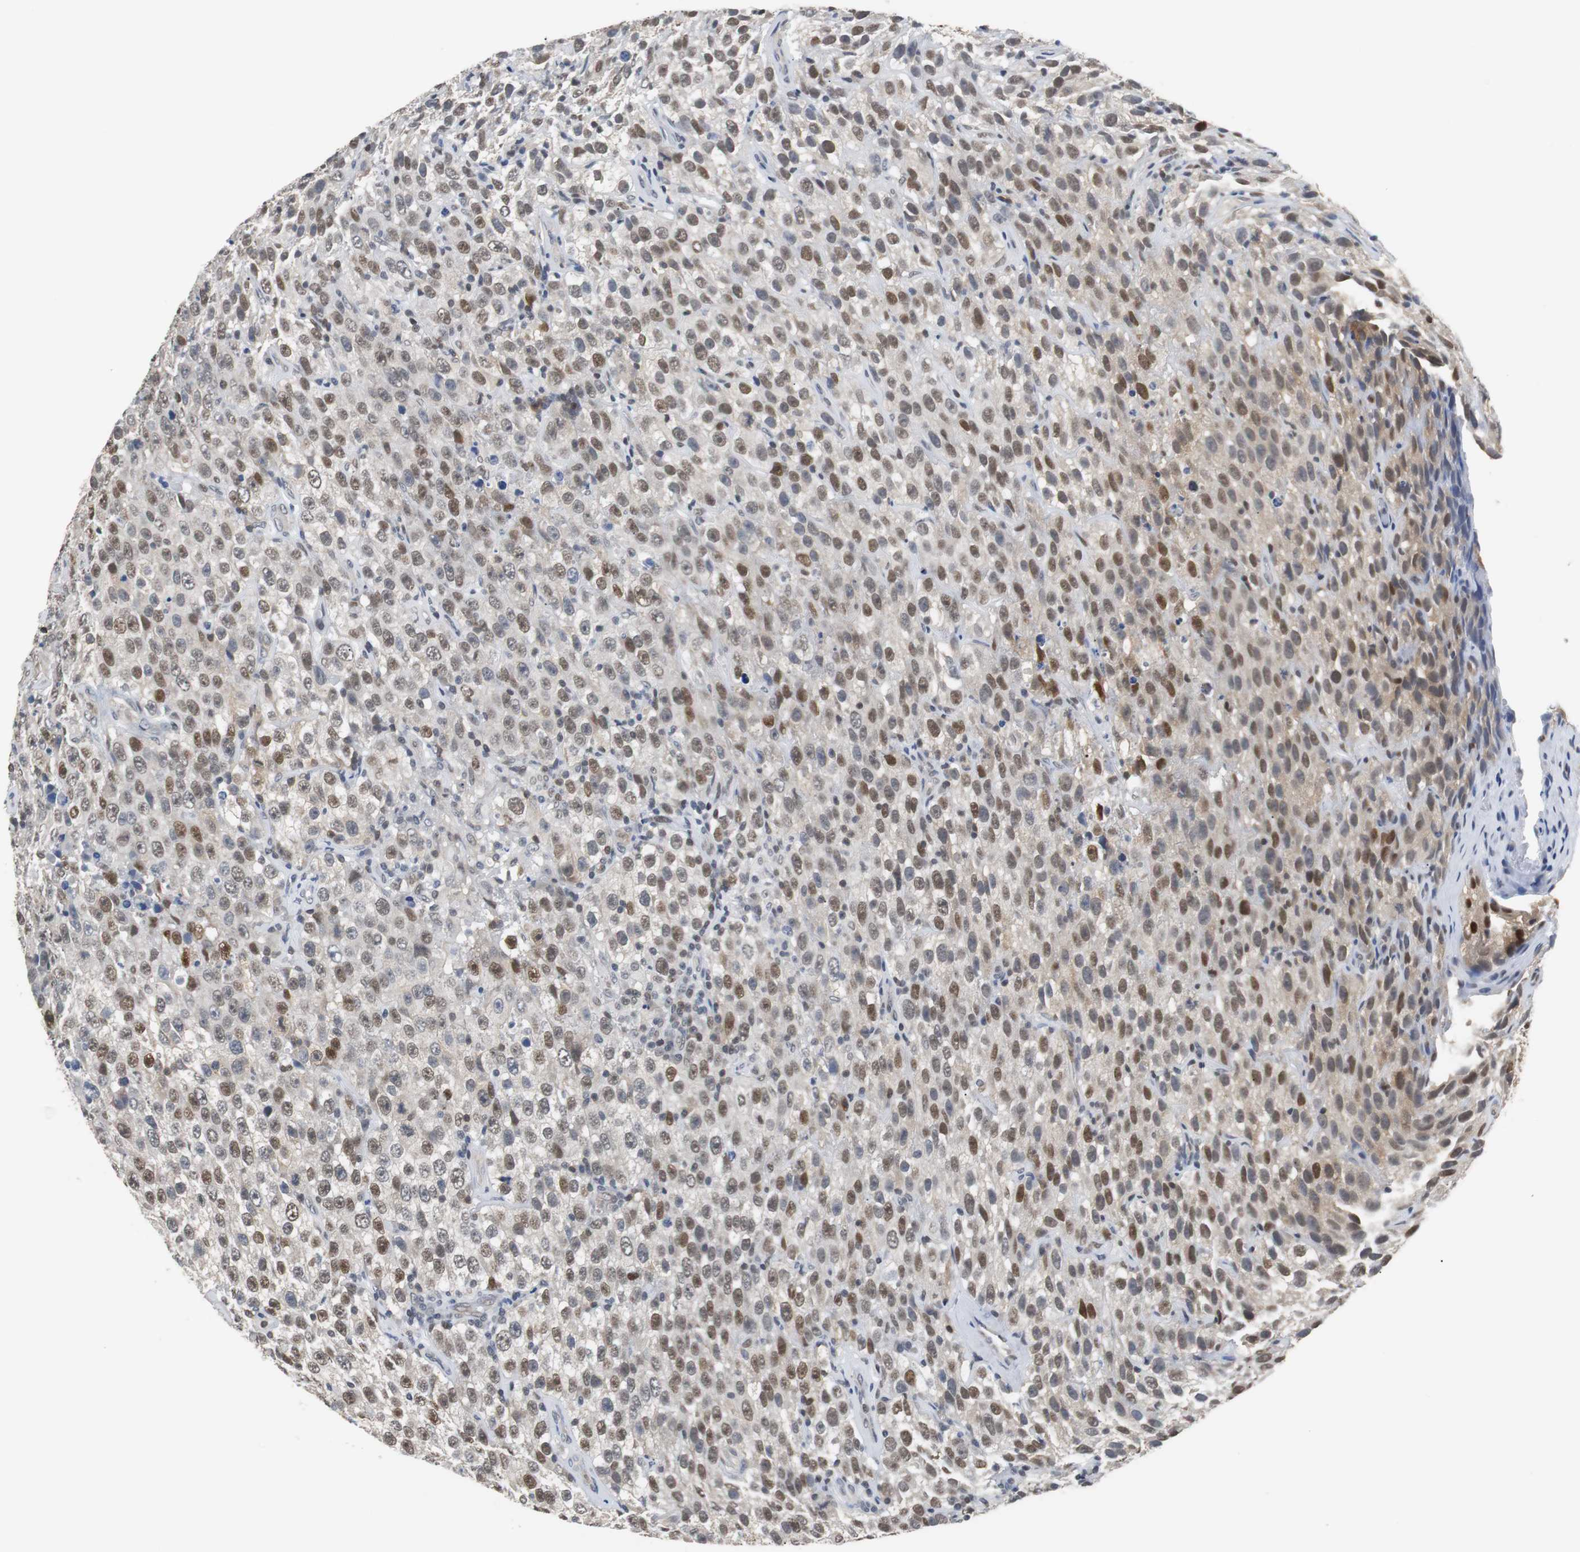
{"staining": {"intensity": "strong", "quantity": "25%-75%", "location": "nuclear"}, "tissue": "testis cancer", "cell_type": "Tumor cells", "image_type": "cancer", "snomed": [{"axis": "morphology", "description": "Seminoma, NOS"}, {"axis": "topography", "description": "Testis"}], "caption": "Immunohistochemical staining of testis cancer (seminoma) displays high levels of strong nuclear staining in approximately 25%-75% of tumor cells. Immunohistochemistry stains the protein in brown and the nuclei are stained blue.", "gene": "SIRT1", "patient": {"sex": "male", "age": 52}}